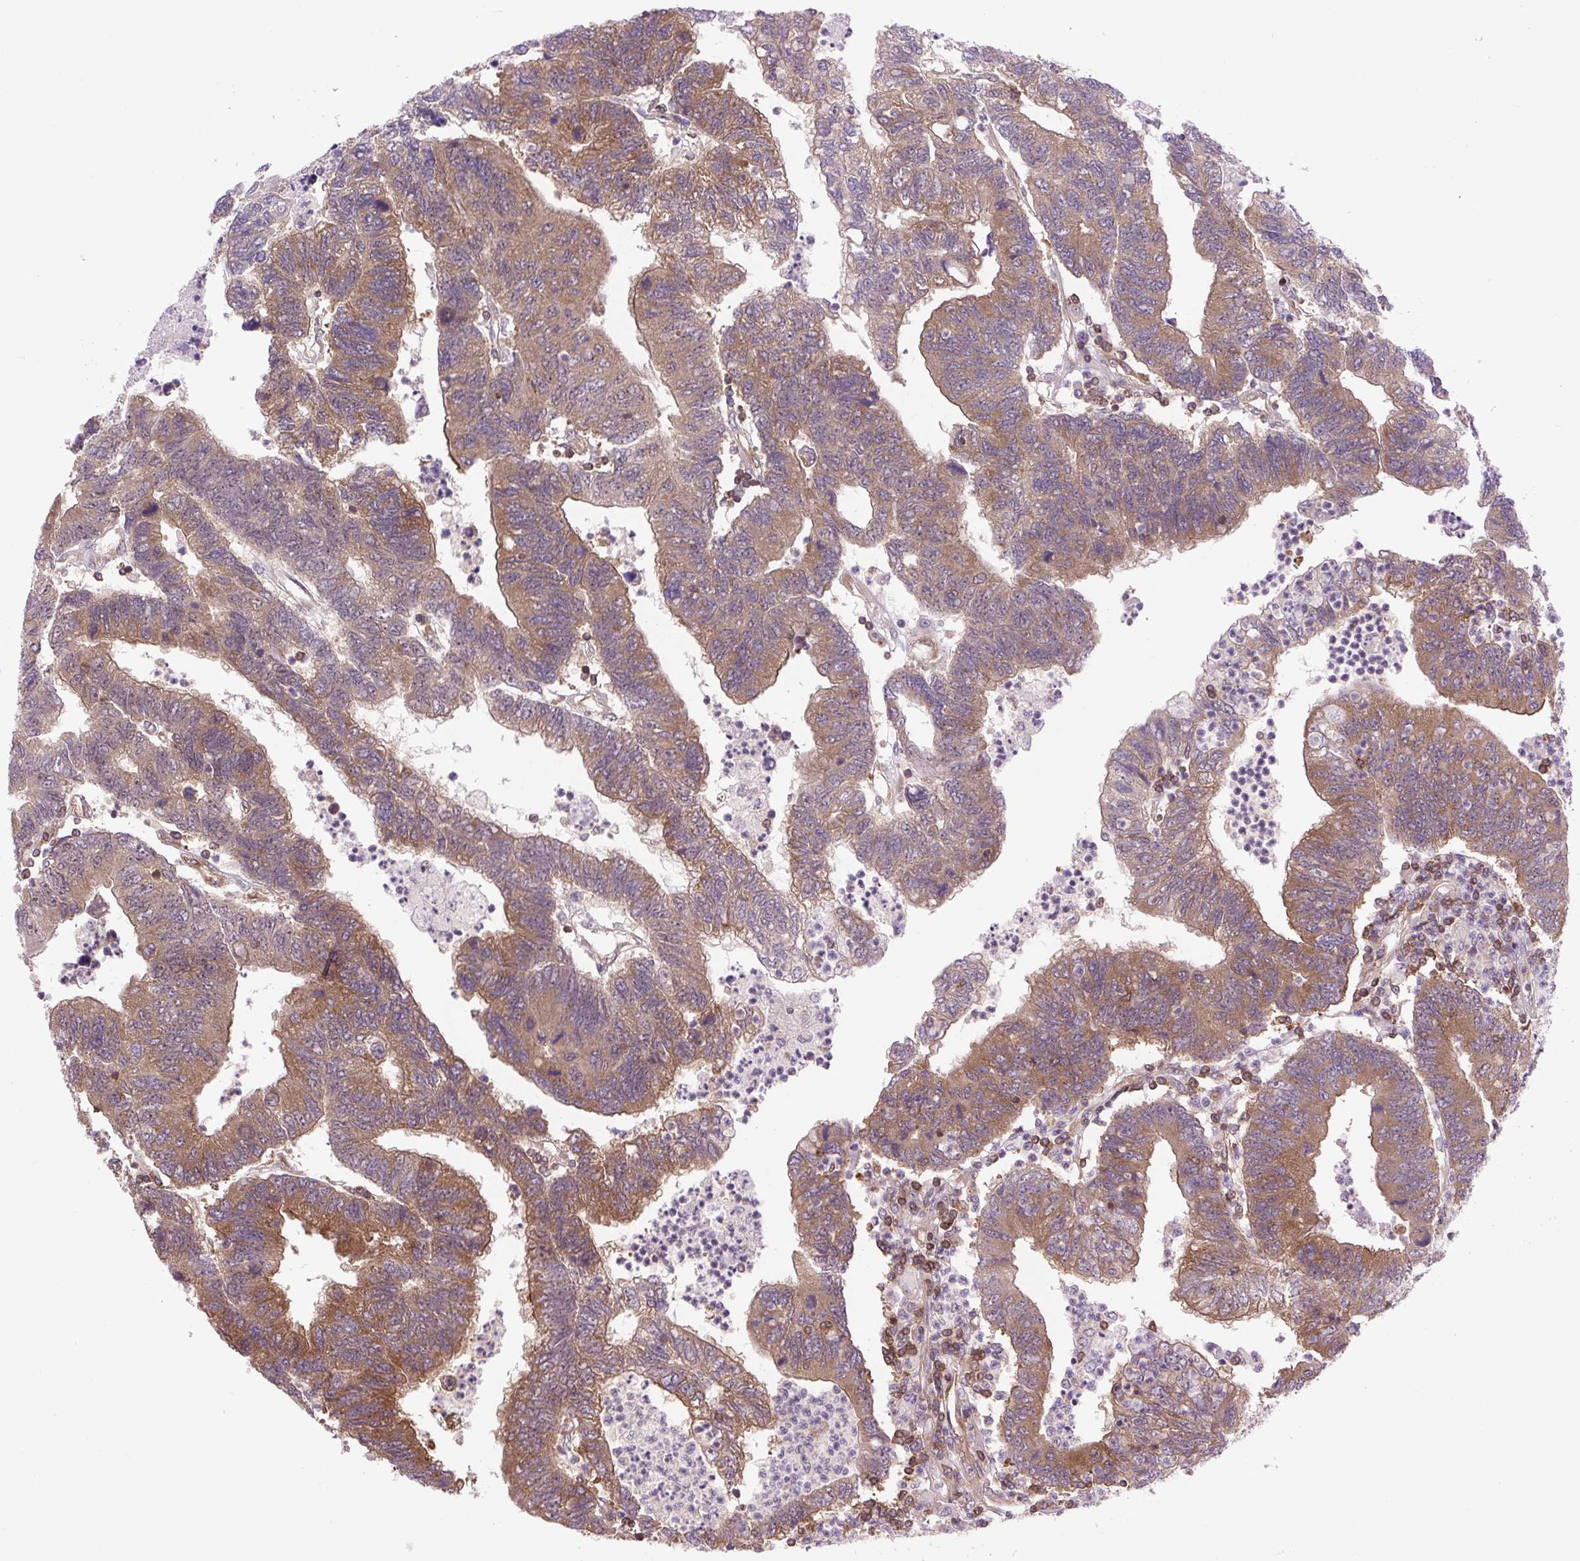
{"staining": {"intensity": "moderate", "quantity": ">75%", "location": "cytoplasmic/membranous"}, "tissue": "colorectal cancer", "cell_type": "Tumor cells", "image_type": "cancer", "snomed": [{"axis": "morphology", "description": "Adenocarcinoma, NOS"}, {"axis": "topography", "description": "Colon"}], "caption": "A medium amount of moderate cytoplasmic/membranous staining is appreciated in about >75% of tumor cells in colorectal cancer (adenocarcinoma) tissue.", "gene": "PLCG1", "patient": {"sex": "female", "age": 48}}